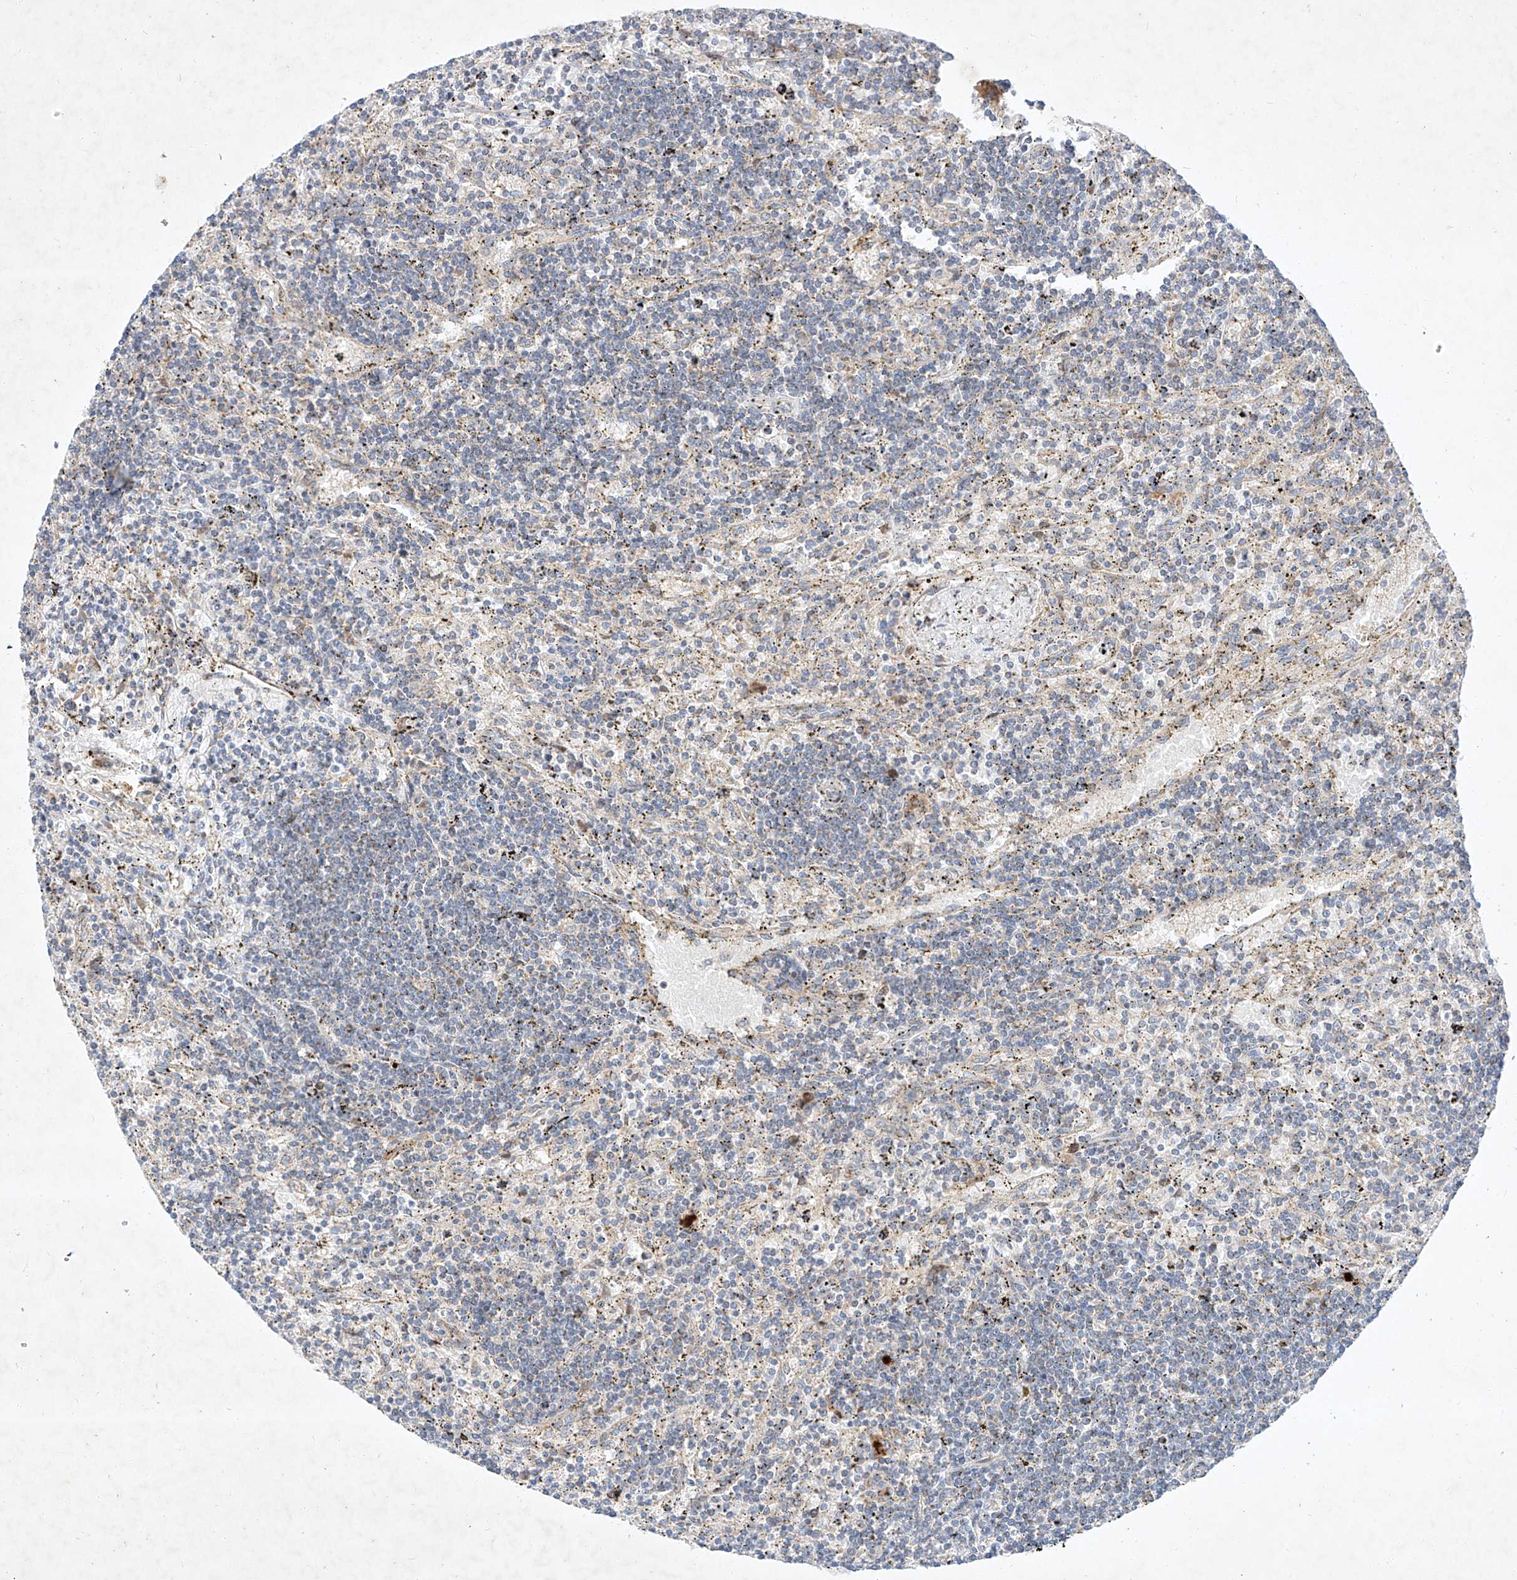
{"staining": {"intensity": "negative", "quantity": "none", "location": "none"}, "tissue": "lymphoma", "cell_type": "Tumor cells", "image_type": "cancer", "snomed": [{"axis": "morphology", "description": "Malignant lymphoma, non-Hodgkin's type, Low grade"}, {"axis": "topography", "description": "Spleen"}], "caption": "High power microscopy image of an immunohistochemistry (IHC) image of malignant lymphoma, non-Hodgkin's type (low-grade), revealing no significant positivity in tumor cells.", "gene": "OSGEPL1", "patient": {"sex": "male", "age": 76}}